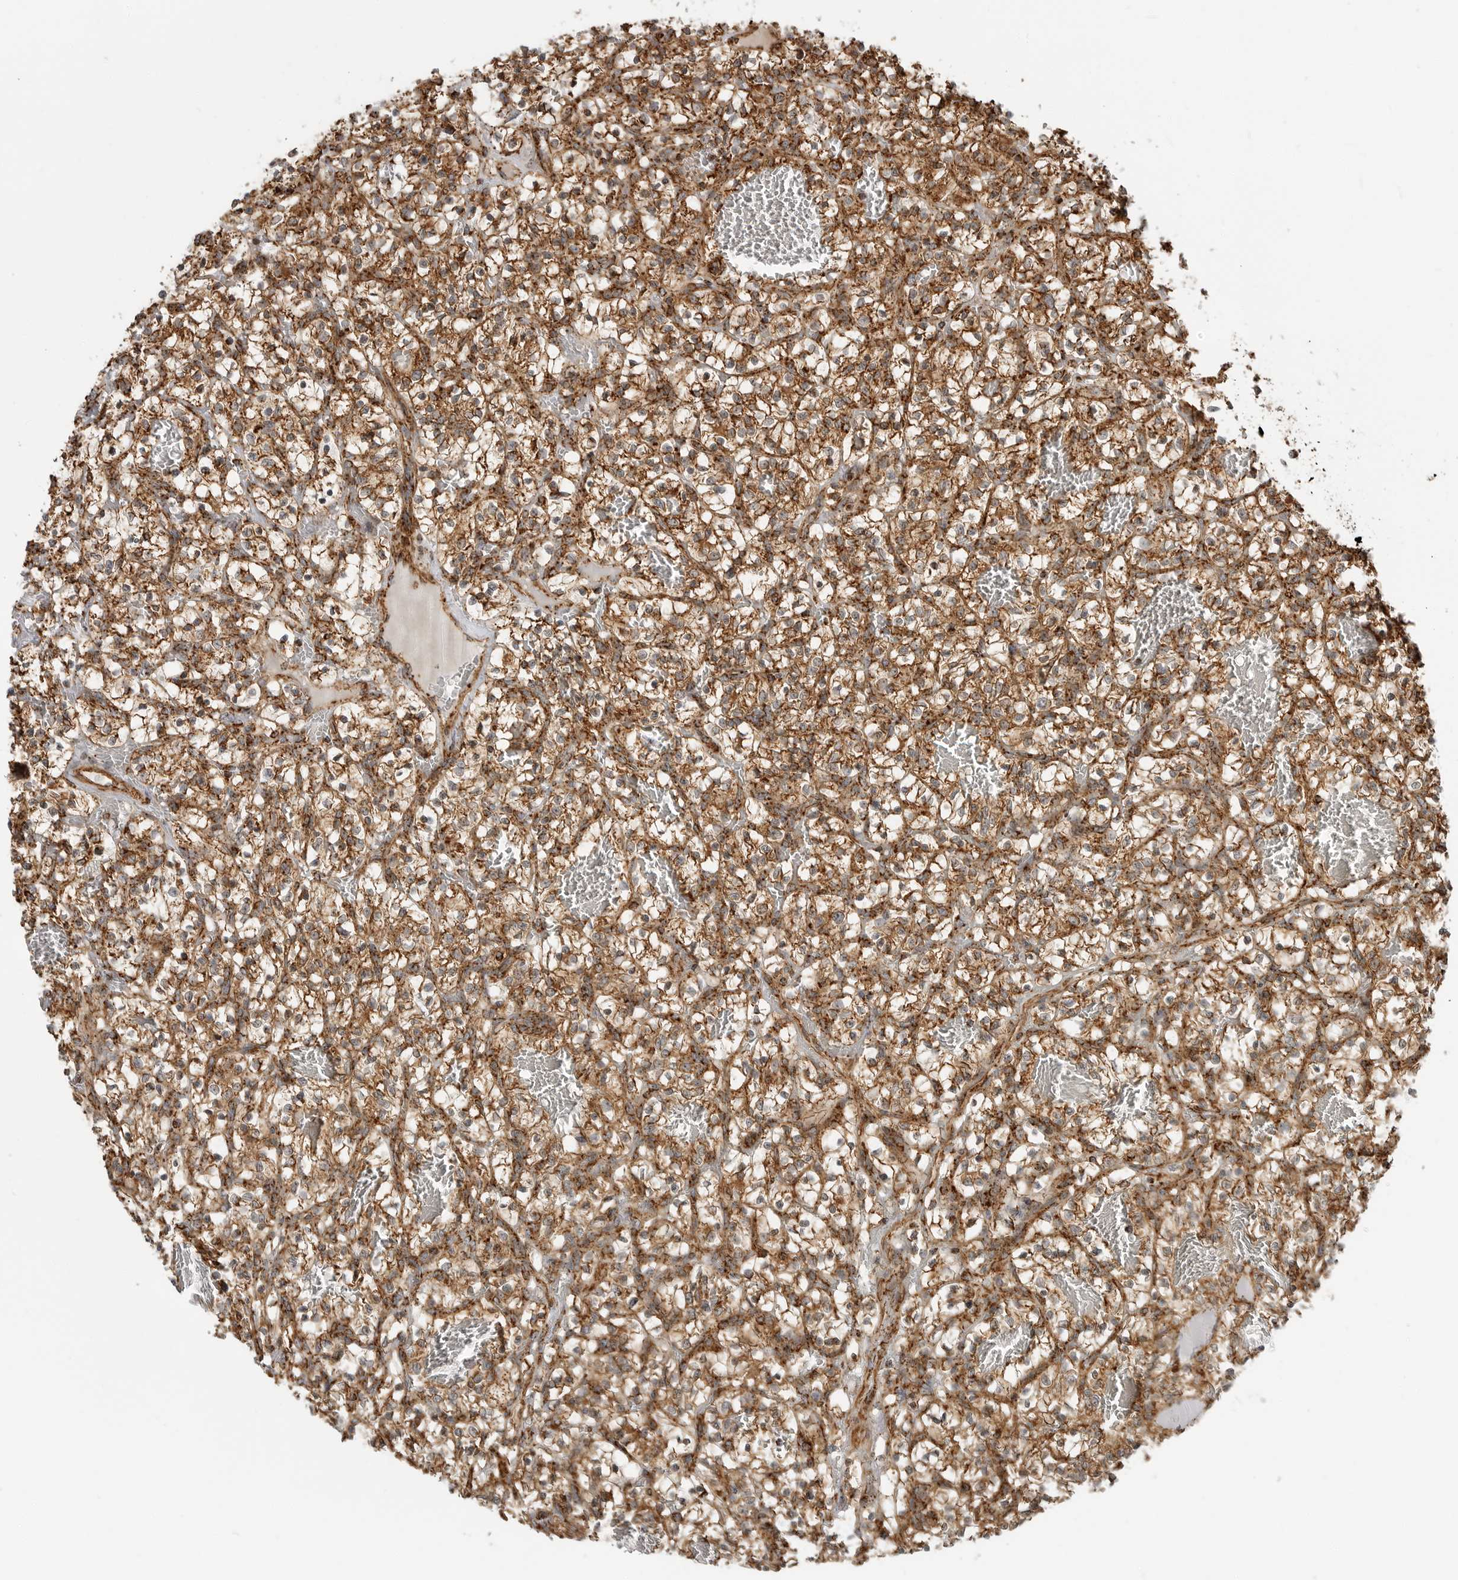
{"staining": {"intensity": "moderate", "quantity": ">75%", "location": "cytoplasmic/membranous"}, "tissue": "renal cancer", "cell_type": "Tumor cells", "image_type": "cancer", "snomed": [{"axis": "morphology", "description": "Adenocarcinoma, NOS"}, {"axis": "topography", "description": "Kidney"}], "caption": "DAB immunohistochemical staining of human adenocarcinoma (renal) reveals moderate cytoplasmic/membranous protein positivity in about >75% of tumor cells. (DAB IHC, brown staining for protein, blue staining for nuclei).", "gene": "BMP2K", "patient": {"sex": "female", "age": 57}}